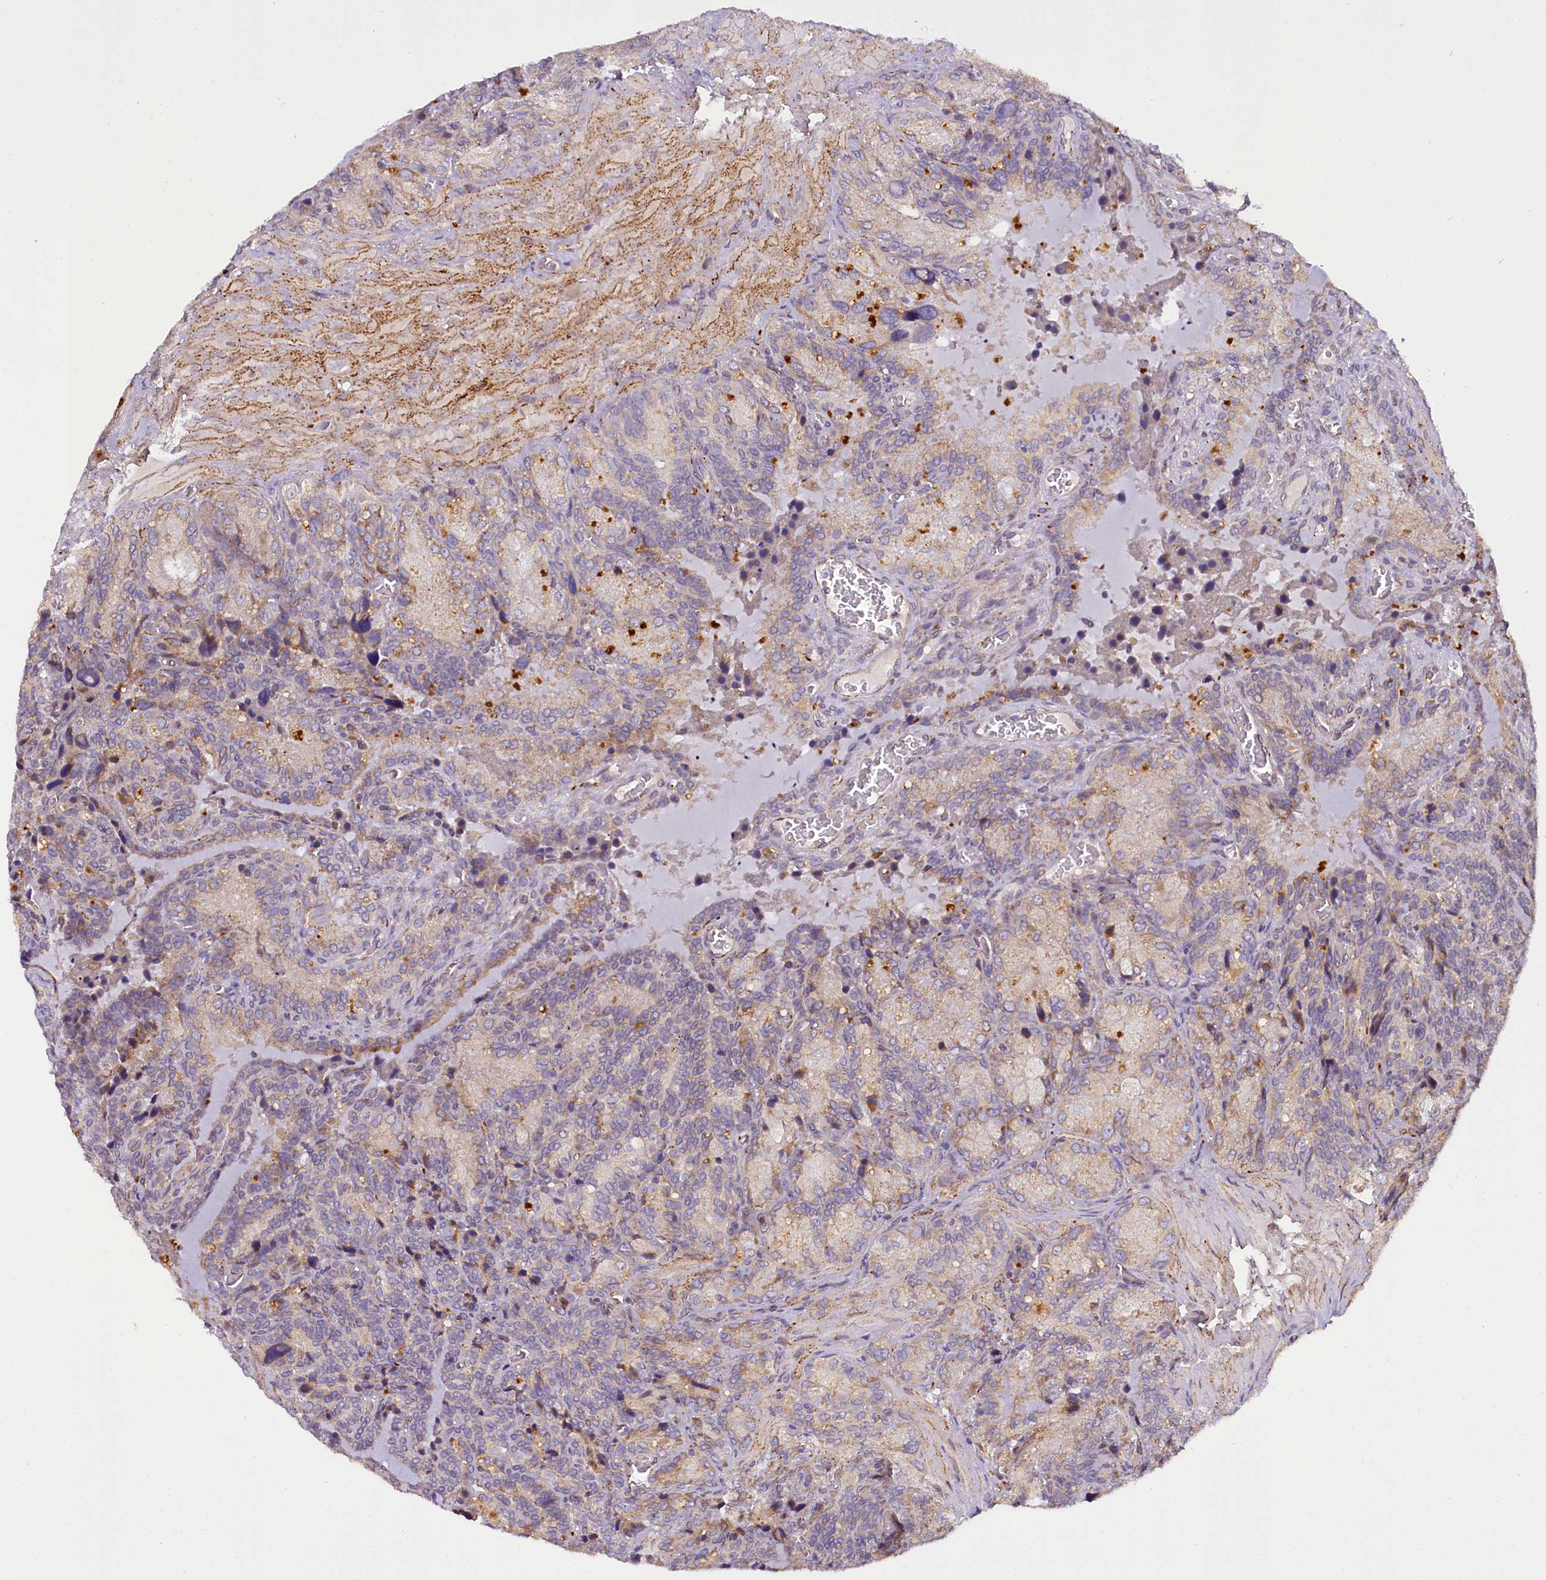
{"staining": {"intensity": "moderate", "quantity": "<25%", "location": "cytoplasmic/membranous"}, "tissue": "seminal vesicle", "cell_type": "Glandular cells", "image_type": "normal", "snomed": [{"axis": "morphology", "description": "Normal tissue, NOS"}, {"axis": "topography", "description": "Seminal veicle"}], "caption": "This micrograph demonstrates benign seminal vesicle stained with immunohistochemistry (IHC) to label a protein in brown. The cytoplasmic/membranous of glandular cells show moderate positivity for the protein. Nuclei are counter-stained blue.", "gene": "SUPV3L1", "patient": {"sex": "male", "age": 62}}